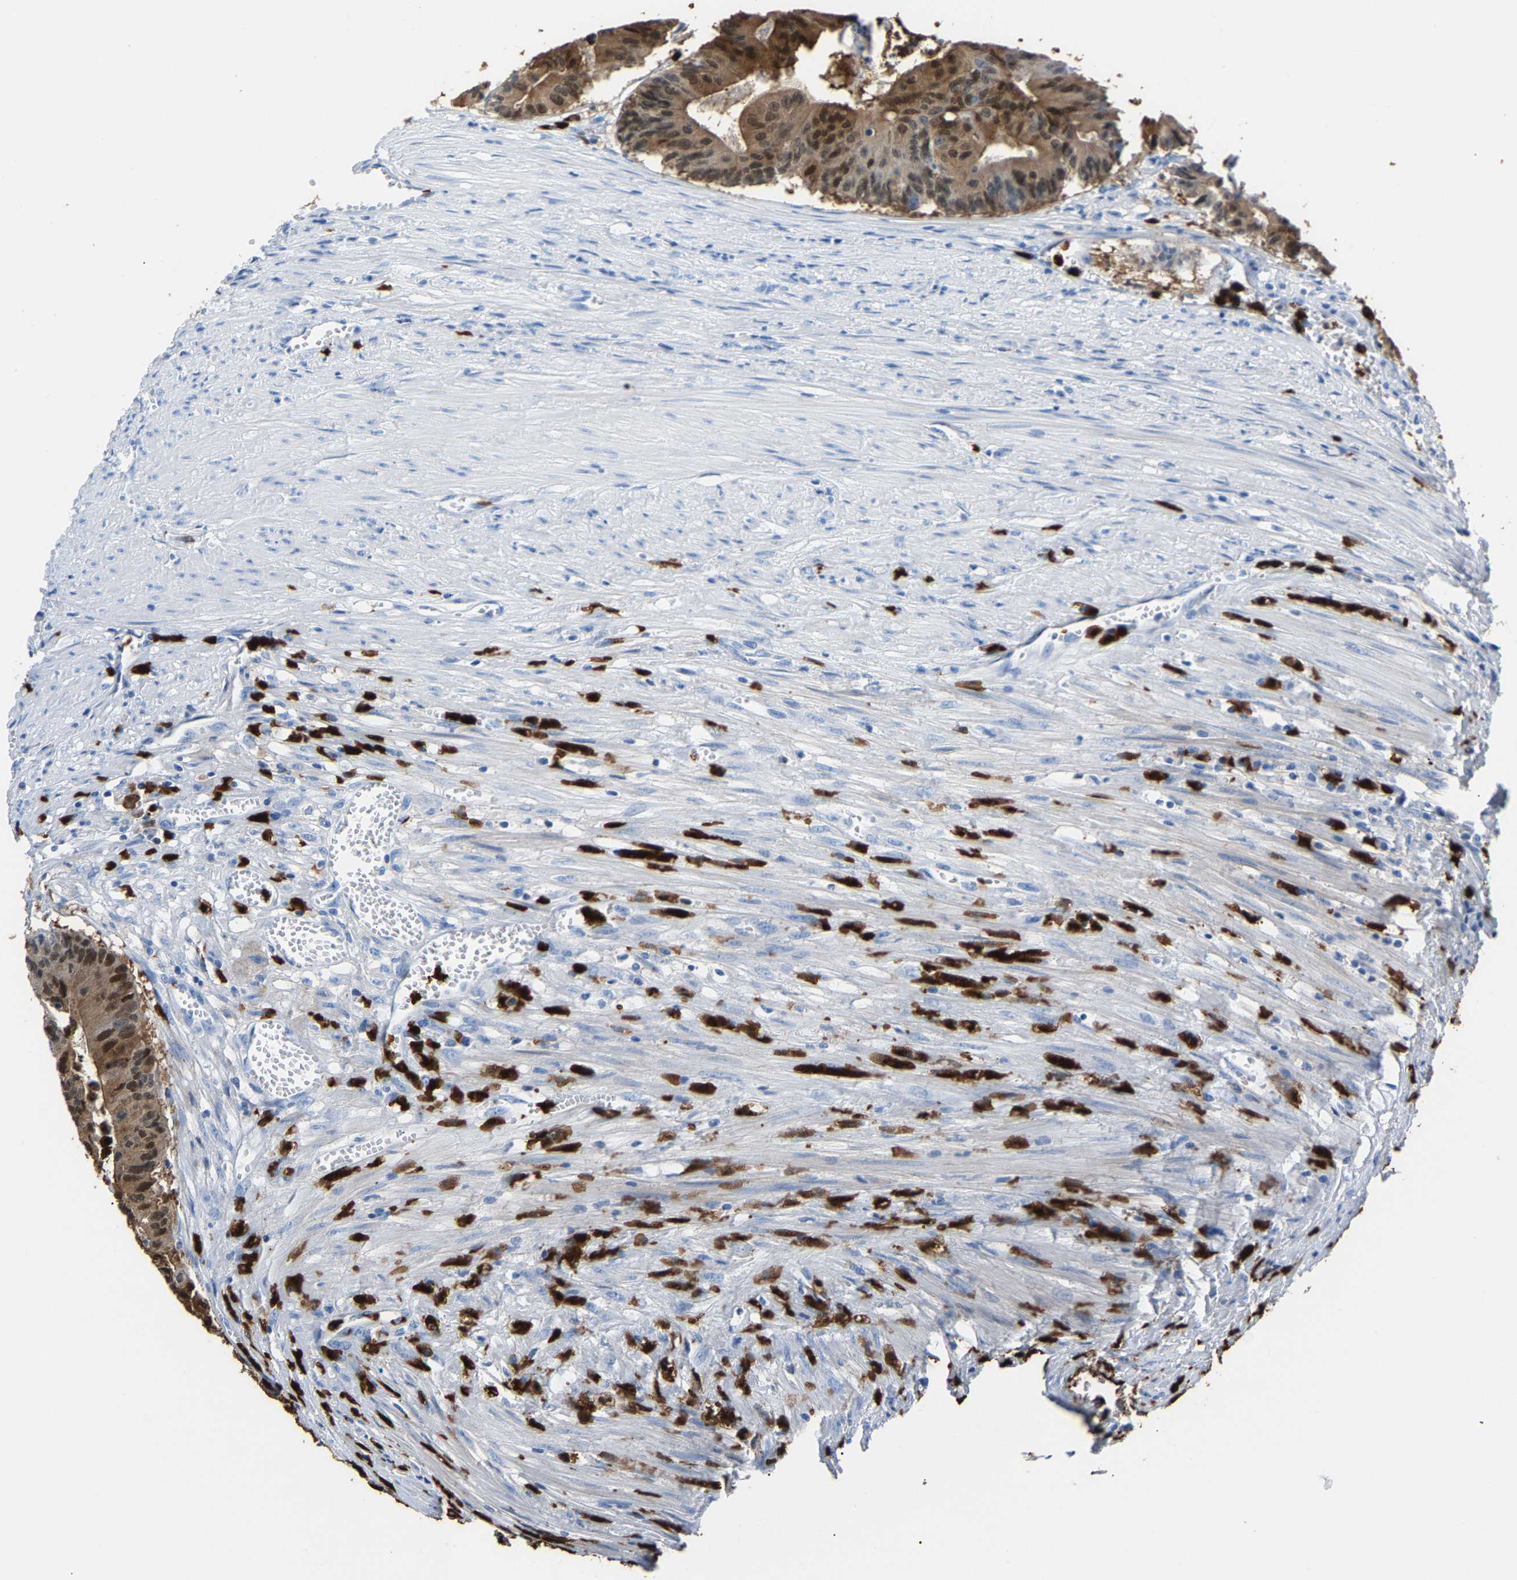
{"staining": {"intensity": "strong", "quantity": ">75%", "location": "cytoplasmic/membranous,nuclear"}, "tissue": "colorectal cancer", "cell_type": "Tumor cells", "image_type": "cancer", "snomed": [{"axis": "morphology", "description": "Adenocarcinoma, NOS"}, {"axis": "topography", "description": "Colon"}], "caption": "DAB (3,3'-diaminobenzidine) immunohistochemical staining of colorectal cancer (adenocarcinoma) reveals strong cytoplasmic/membranous and nuclear protein positivity in about >75% of tumor cells.", "gene": "S100P", "patient": {"sex": "male", "age": 87}}